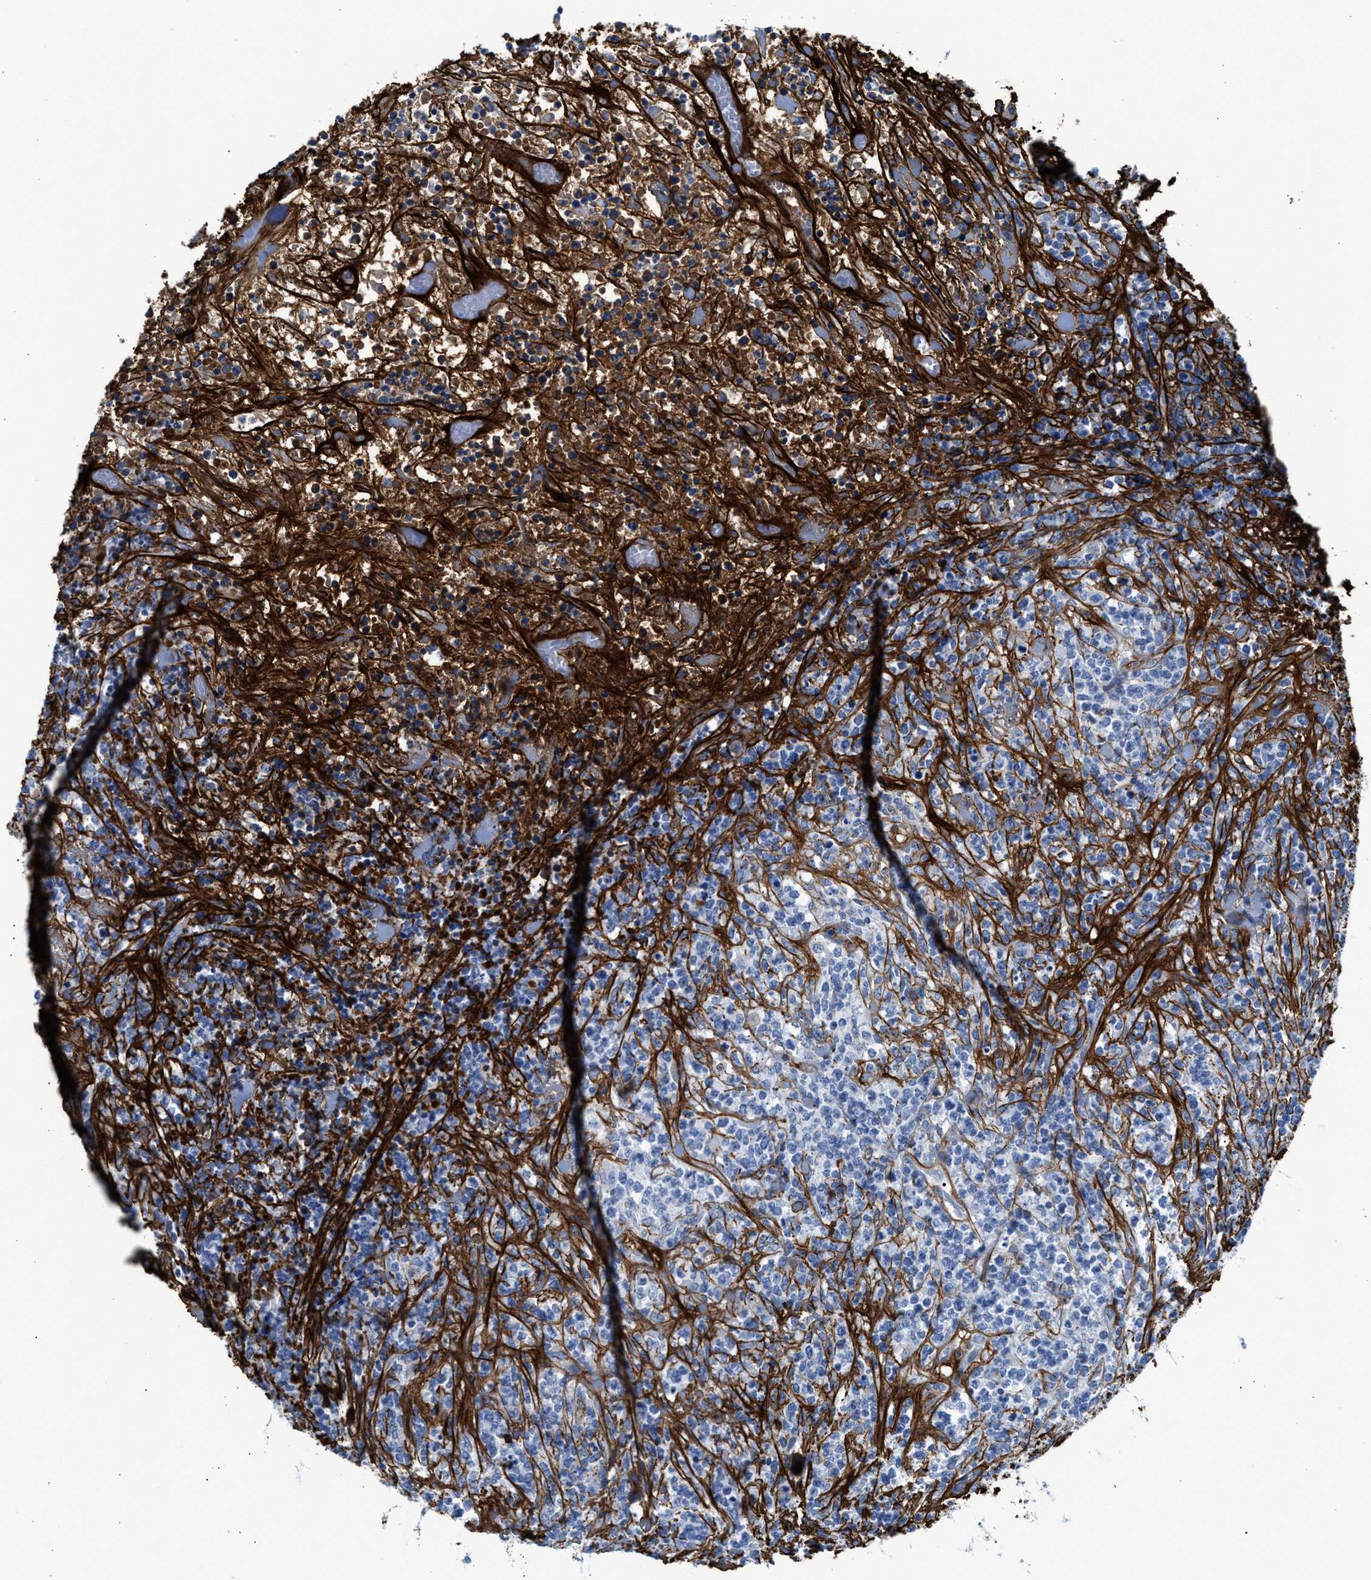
{"staining": {"intensity": "negative", "quantity": "none", "location": "none"}, "tissue": "lymphoma", "cell_type": "Tumor cells", "image_type": "cancer", "snomed": [{"axis": "morphology", "description": "Malignant lymphoma, non-Hodgkin's type, High grade"}, {"axis": "topography", "description": "Soft tissue"}], "caption": "Tumor cells are negative for brown protein staining in high-grade malignant lymphoma, non-Hodgkin's type. The staining was performed using DAB (3,3'-diaminobenzidine) to visualize the protein expression in brown, while the nuclei were stained in blue with hematoxylin (Magnification: 20x).", "gene": "TNR", "patient": {"sex": "male", "age": 18}}